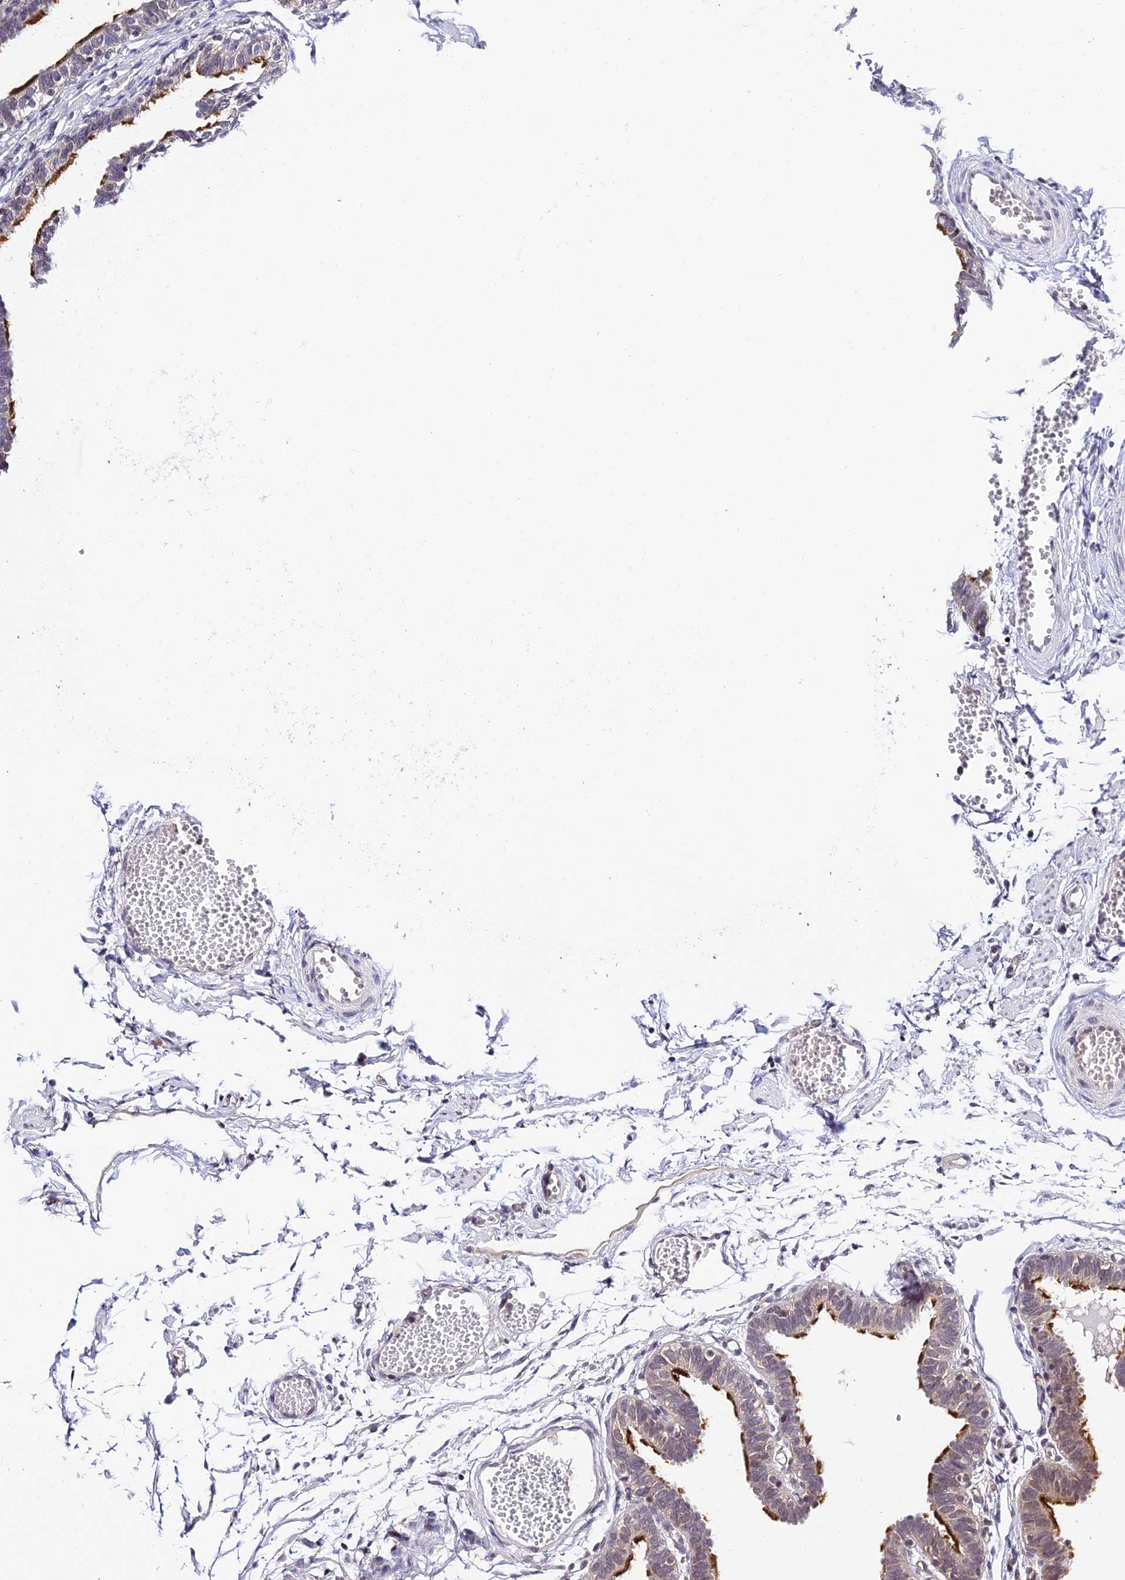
{"staining": {"intensity": "strong", "quantity": "25%-75%", "location": "cytoplasmic/membranous"}, "tissue": "fallopian tube", "cell_type": "Glandular cells", "image_type": "normal", "snomed": [{"axis": "morphology", "description": "Normal tissue, NOS"}, {"axis": "topography", "description": "Fallopian tube"}, {"axis": "topography", "description": "Placenta"}], "caption": "Protein staining reveals strong cytoplasmic/membranous positivity in about 25%-75% of glandular cells in benign fallopian tube. (Brightfield microscopy of DAB IHC at high magnification).", "gene": "TEKT1", "patient": {"sex": "female", "age": 34}}